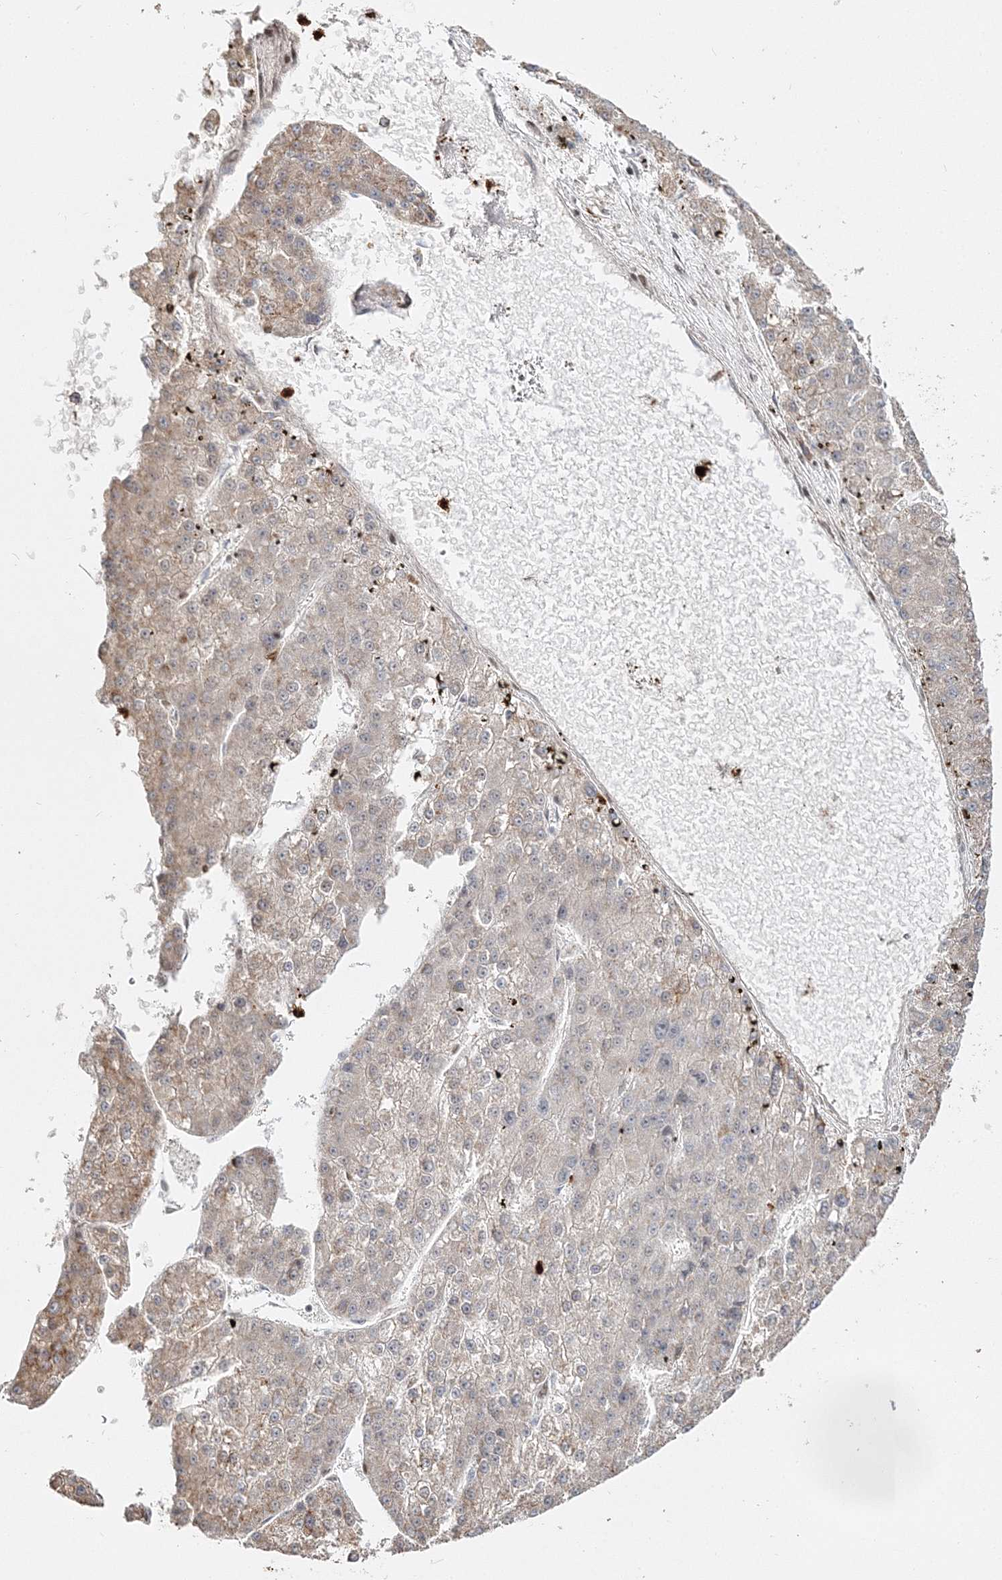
{"staining": {"intensity": "weak", "quantity": ">75%", "location": "cytoplasmic/membranous"}, "tissue": "liver cancer", "cell_type": "Tumor cells", "image_type": "cancer", "snomed": [{"axis": "morphology", "description": "Carcinoma, Hepatocellular, NOS"}, {"axis": "topography", "description": "Liver"}], "caption": "Immunohistochemical staining of human liver hepatocellular carcinoma exhibits weak cytoplasmic/membranous protein staining in about >75% of tumor cells. The staining was performed using DAB to visualize the protein expression in brown, while the nuclei were stained in blue with hematoxylin (Magnification: 20x).", "gene": "QRICH1", "patient": {"sex": "female", "age": 73}}